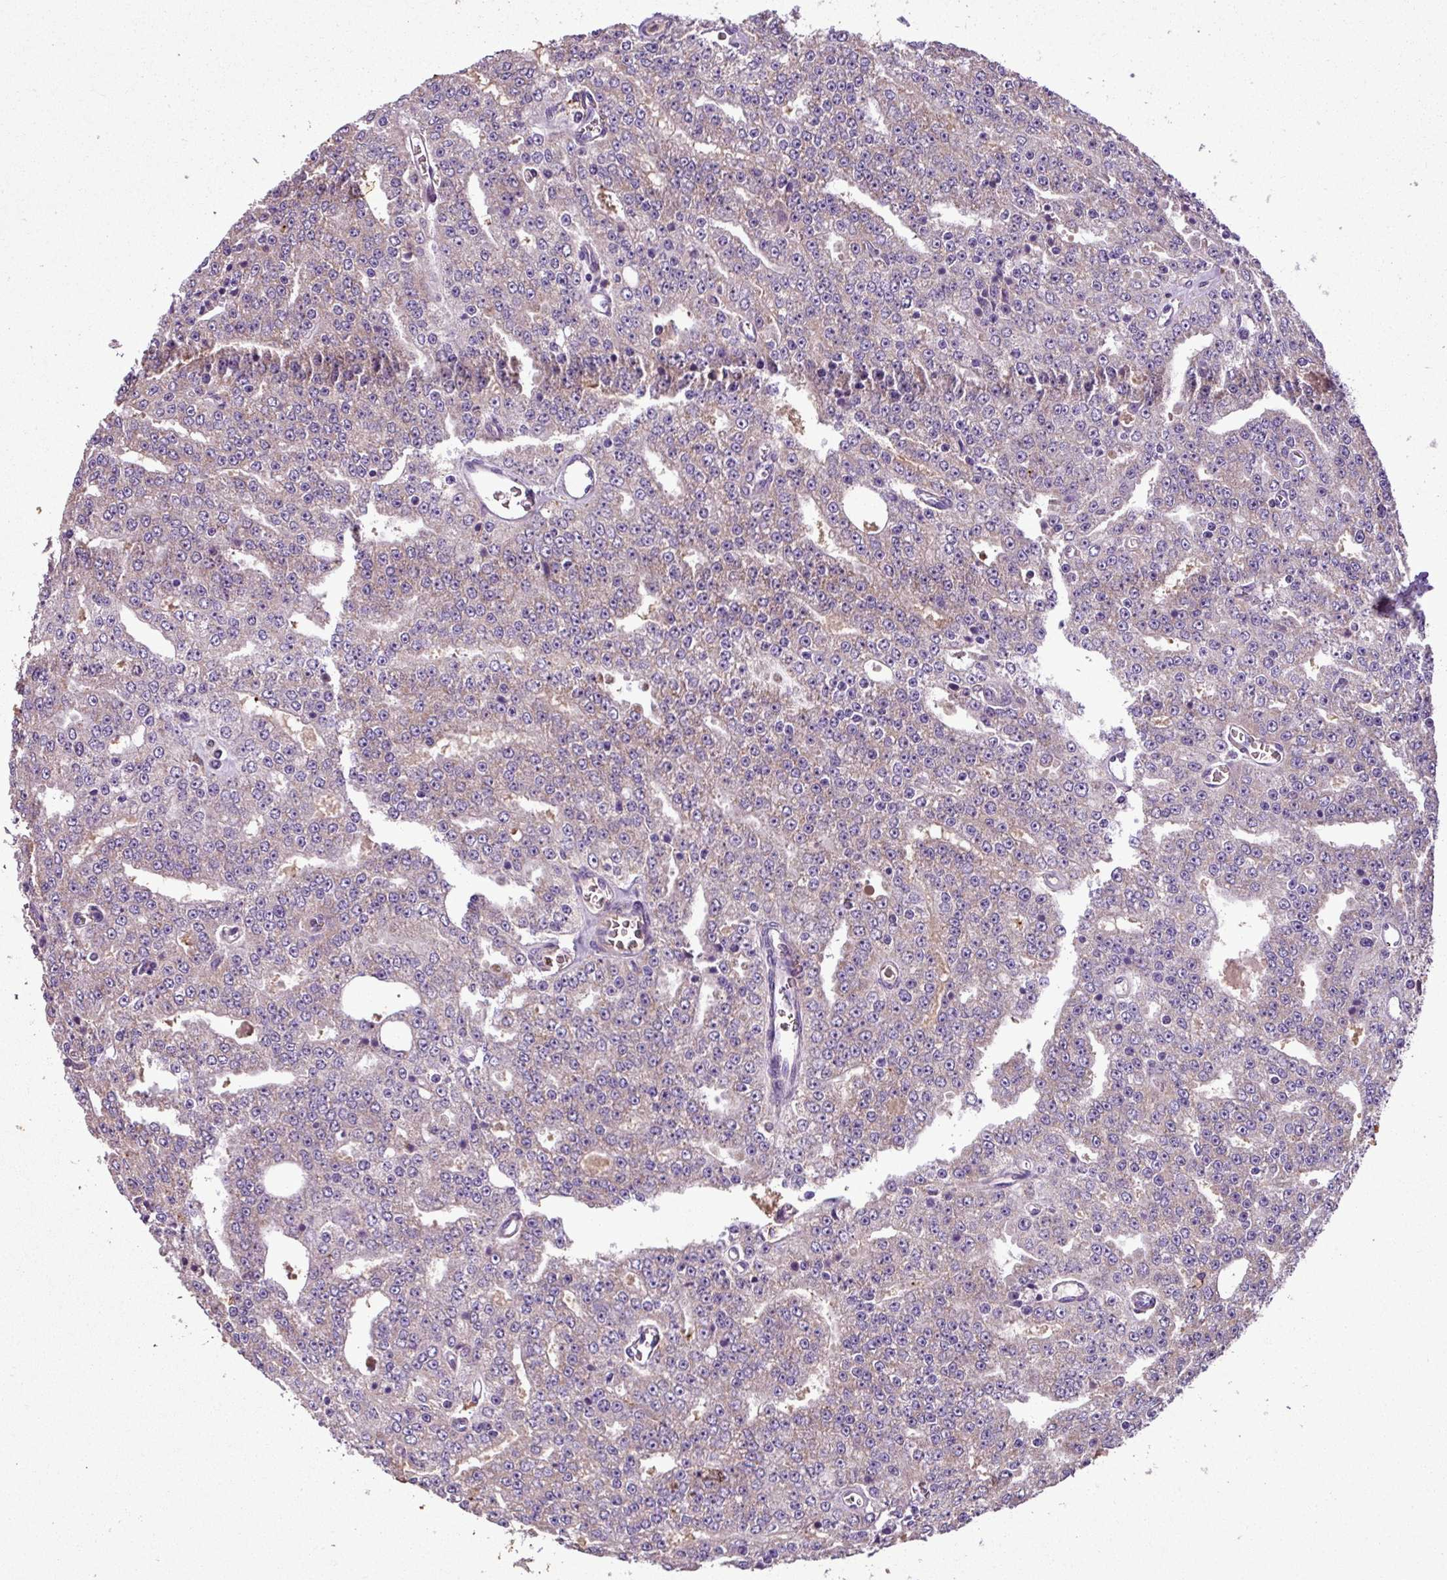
{"staining": {"intensity": "weak", "quantity": "25%-75%", "location": "cytoplasmic/membranous"}, "tissue": "prostate cancer", "cell_type": "Tumor cells", "image_type": "cancer", "snomed": [{"axis": "morphology", "description": "Adenocarcinoma, High grade"}, {"axis": "topography", "description": "Prostate"}], "caption": "High-grade adenocarcinoma (prostate) stained with DAB (3,3'-diaminobenzidine) immunohistochemistry (IHC) demonstrates low levels of weak cytoplasmic/membranous expression in approximately 25%-75% of tumor cells.", "gene": "ZNF513", "patient": {"sex": "male", "age": 63}}